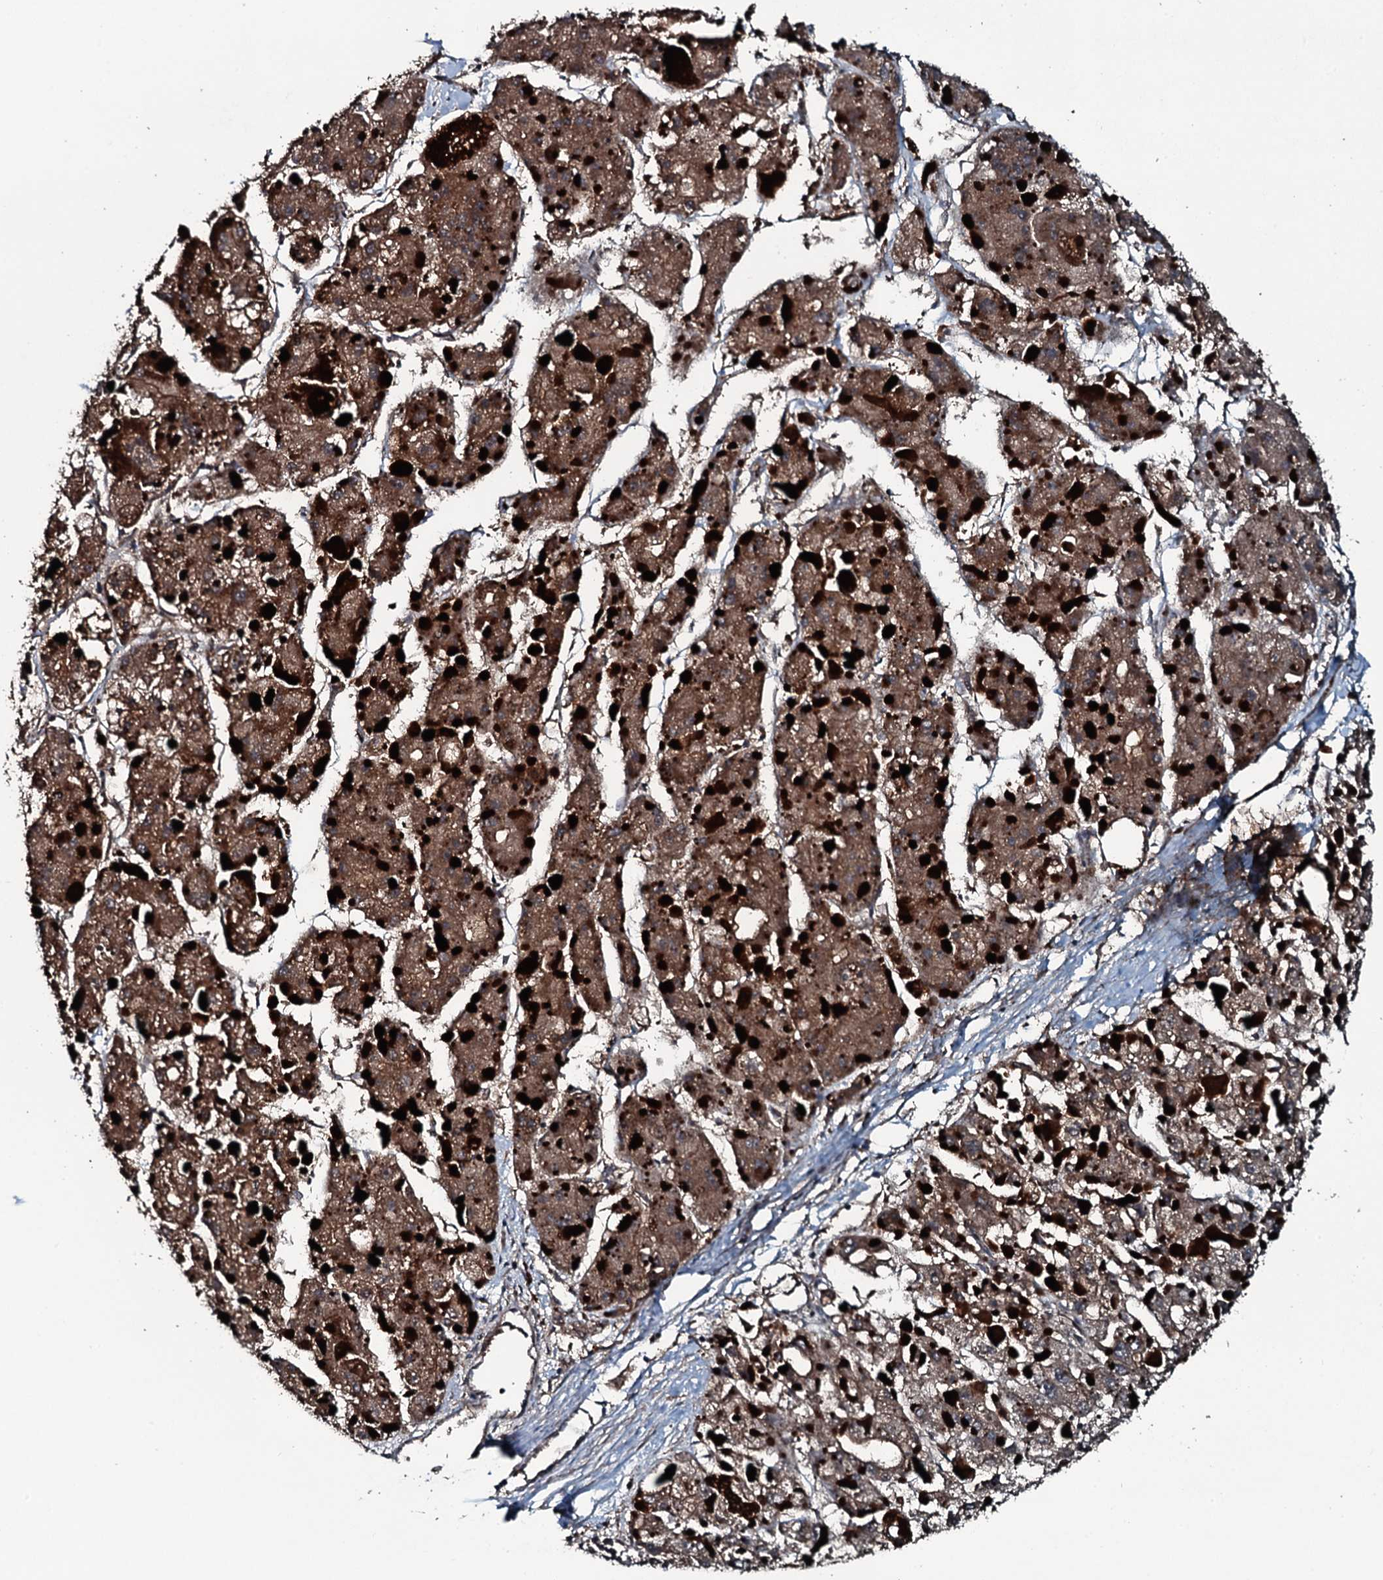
{"staining": {"intensity": "moderate", "quantity": ">75%", "location": "cytoplasmic/membranous"}, "tissue": "liver cancer", "cell_type": "Tumor cells", "image_type": "cancer", "snomed": [{"axis": "morphology", "description": "Carcinoma, Hepatocellular, NOS"}, {"axis": "topography", "description": "Liver"}], "caption": "DAB (3,3'-diaminobenzidine) immunohistochemical staining of liver cancer displays moderate cytoplasmic/membranous protein staining in approximately >75% of tumor cells. (brown staining indicates protein expression, while blue staining denotes nuclei).", "gene": "TRIM7", "patient": {"sex": "female", "age": 73}}